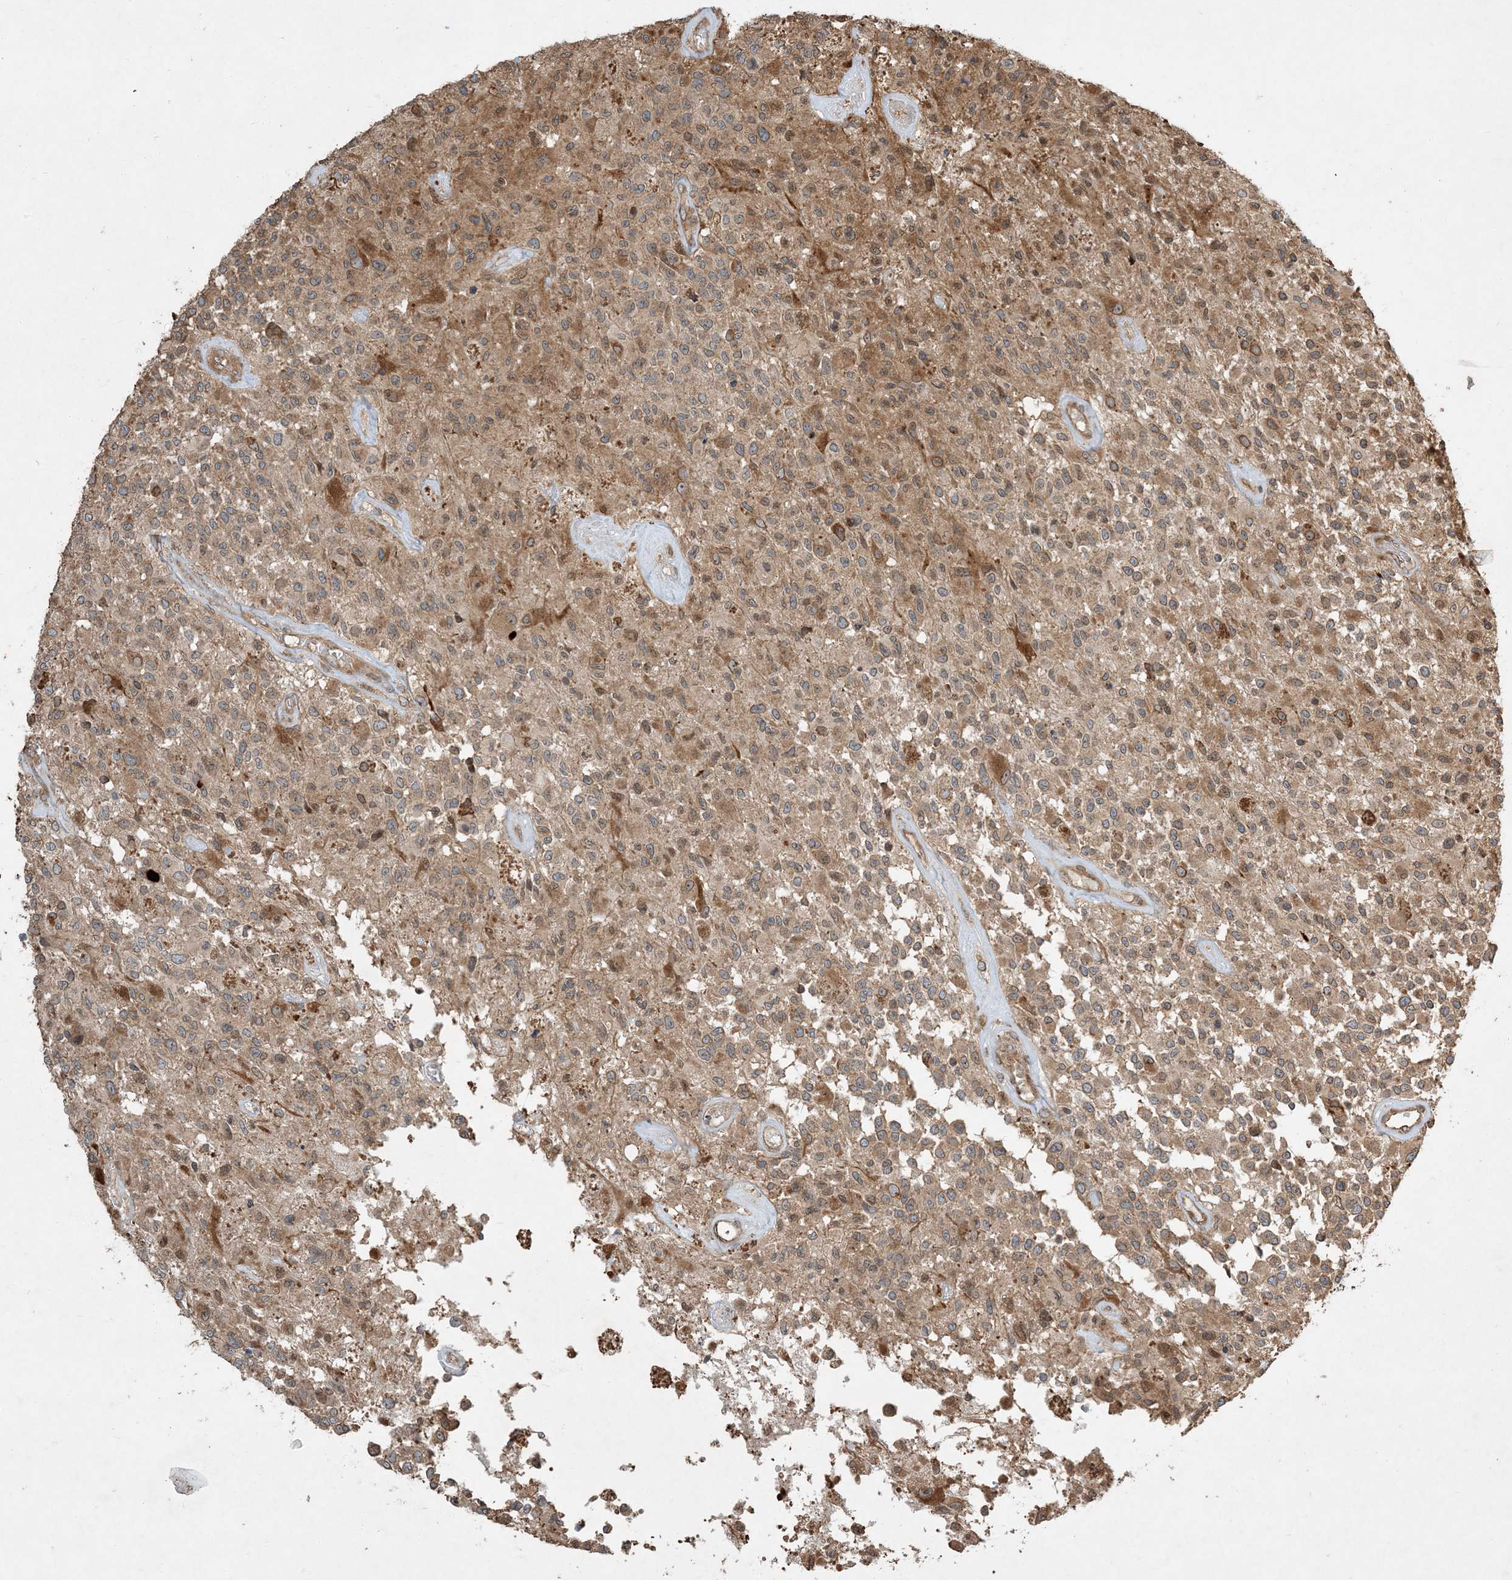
{"staining": {"intensity": "moderate", "quantity": "<25%", "location": "cytoplasmic/membranous"}, "tissue": "glioma", "cell_type": "Tumor cells", "image_type": "cancer", "snomed": [{"axis": "morphology", "description": "Glioma, malignant, High grade"}, {"axis": "morphology", "description": "Glioblastoma, NOS"}, {"axis": "topography", "description": "Brain"}], "caption": "A brown stain shows moderate cytoplasmic/membranous positivity of a protein in high-grade glioma (malignant) tumor cells. The protein is shown in brown color, while the nuclei are stained blue.", "gene": "COMMD8", "patient": {"sex": "male", "age": 60}}